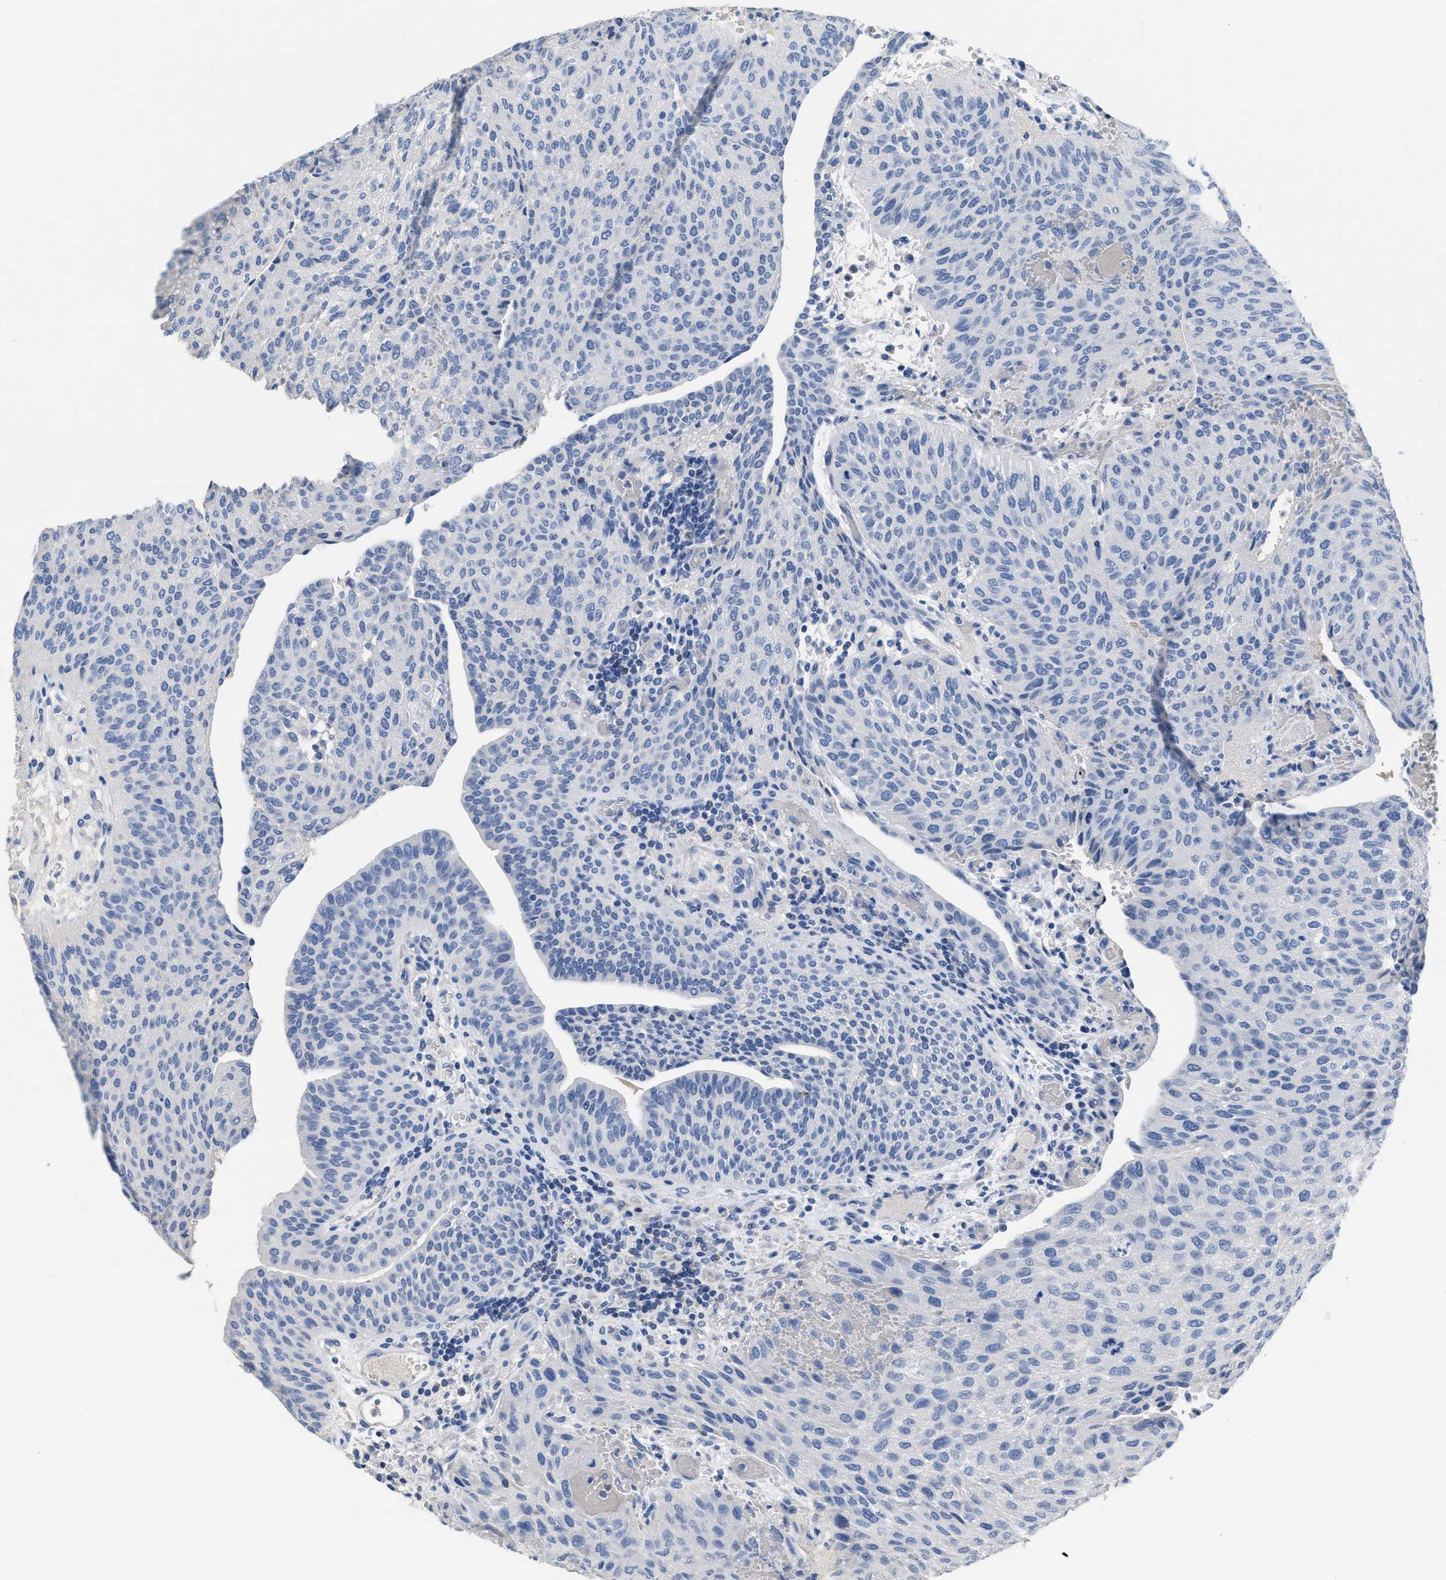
{"staining": {"intensity": "negative", "quantity": "none", "location": "none"}, "tissue": "urothelial cancer", "cell_type": "Tumor cells", "image_type": "cancer", "snomed": [{"axis": "morphology", "description": "Urothelial carcinoma, Low grade"}, {"axis": "morphology", "description": "Urothelial carcinoma, High grade"}, {"axis": "topography", "description": "Urinary bladder"}], "caption": "Tumor cells are negative for brown protein staining in urothelial cancer. (IHC, brightfield microscopy, high magnification).", "gene": "SLFN13", "patient": {"sex": "male", "age": 35}}